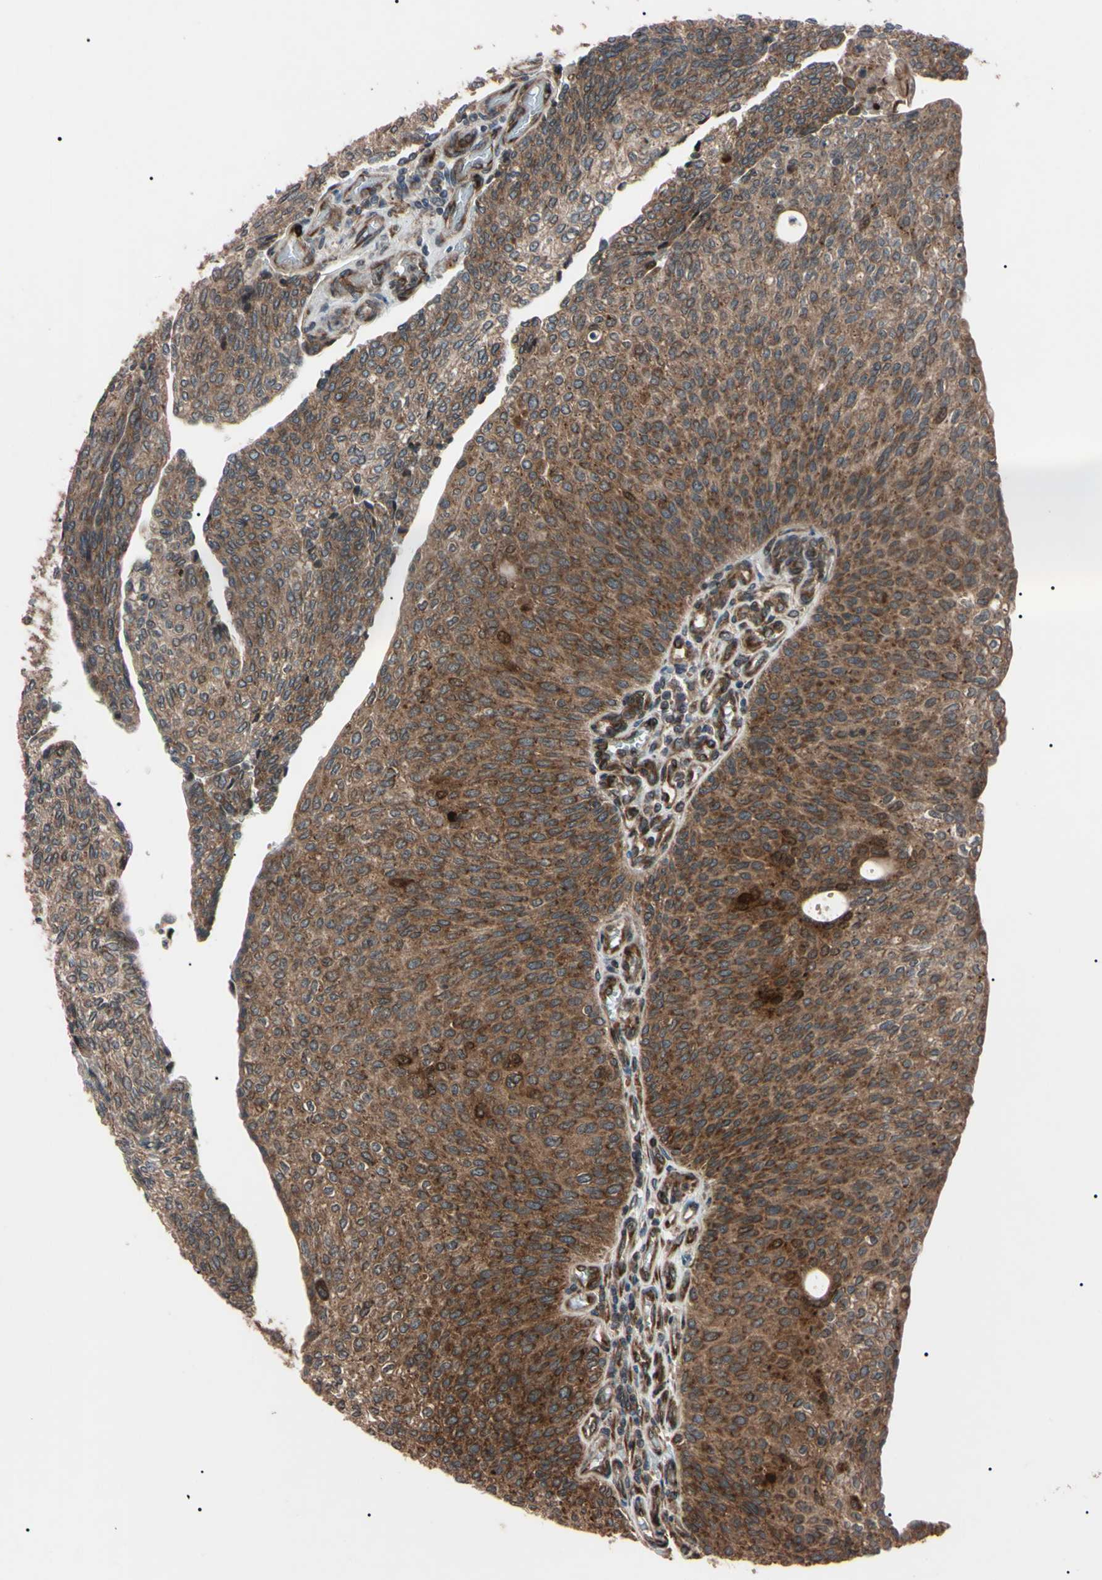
{"staining": {"intensity": "moderate", "quantity": ">75%", "location": "cytoplasmic/membranous"}, "tissue": "urothelial cancer", "cell_type": "Tumor cells", "image_type": "cancer", "snomed": [{"axis": "morphology", "description": "Urothelial carcinoma, Low grade"}, {"axis": "topography", "description": "Urinary bladder"}], "caption": "Tumor cells reveal moderate cytoplasmic/membranous expression in about >75% of cells in urothelial cancer.", "gene": "GUCY1B1", "patient": {"sex": "female", "age": 79}}